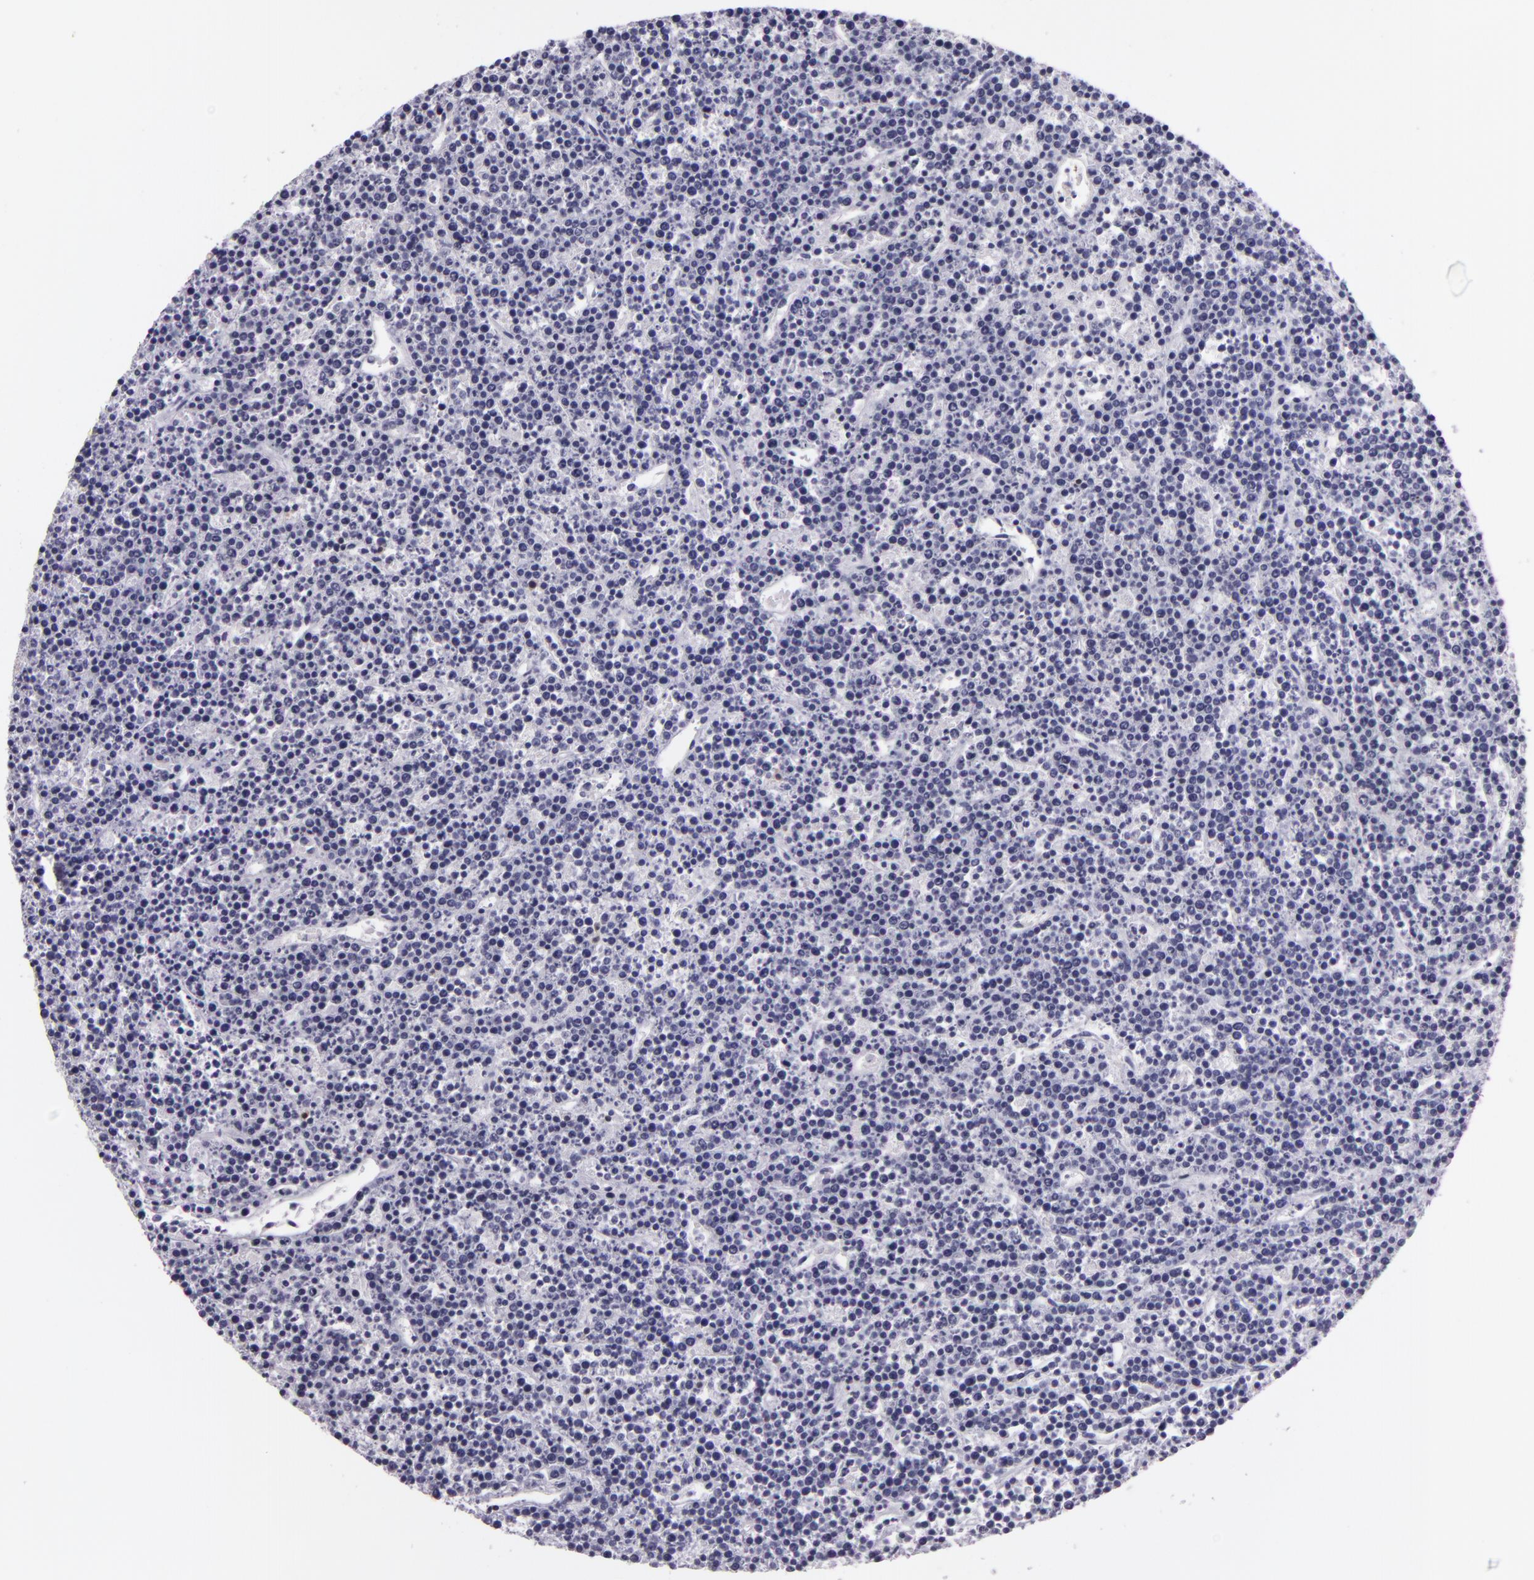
{"staining": {"intensity": "negative", "quantity": "none", "location": "none"}, "tissue": "lymphoma", "cell_type": "Tumor cells", "image_type": "cancer", "snomed": [{"axis": "morphology", "description": "Malignant lymphoma, non-Hodgkin's type, High grade"}, {"axis": "topography", "description": "Ovary"}], "caption": "Tumor cells show no significant positivity in lymphoma. Nuclei are stained in blue.", "gene": "MT1A", "patient": {"sex": "female", "age": 56}}